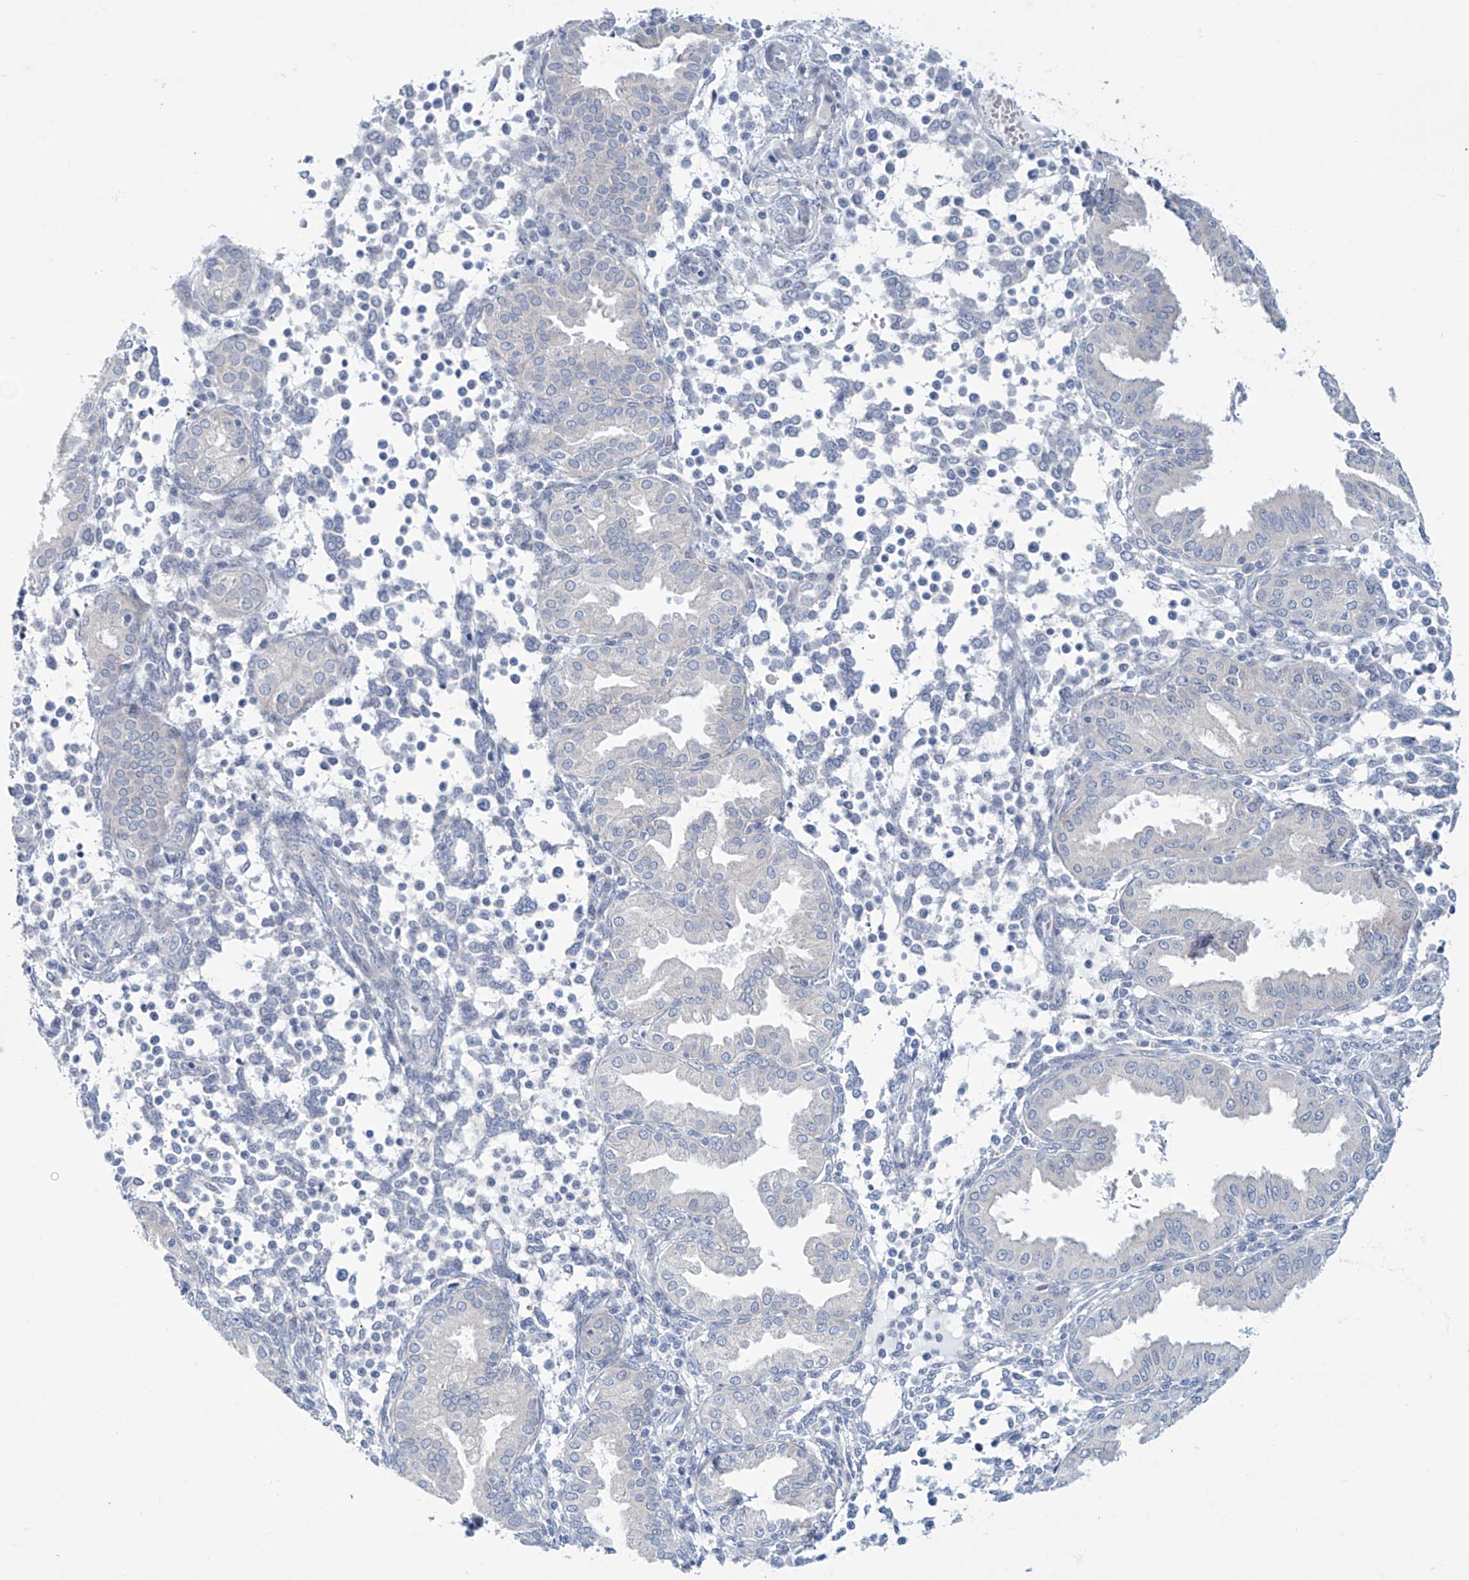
{"staining": {"intensity": "negative", "quantity": "none", "location": "none"}, "tissue": "endometrium", "cell_type": "Cells in endometrial stroma", "image_type": "normal", "snomed": [{"axis": "morphology", "description": "Normal tissue, NOS"}, {"axis": "topography", "description": "Endometrium"}], "caption": "This is a histopathology image of immunohistochemistry (IHC) staining of unremarkable endometrium, which shows no staining in cells in endometrial stroma.", "gene": "TRIM60", "patient": {"sex": "female", "age": 53}}